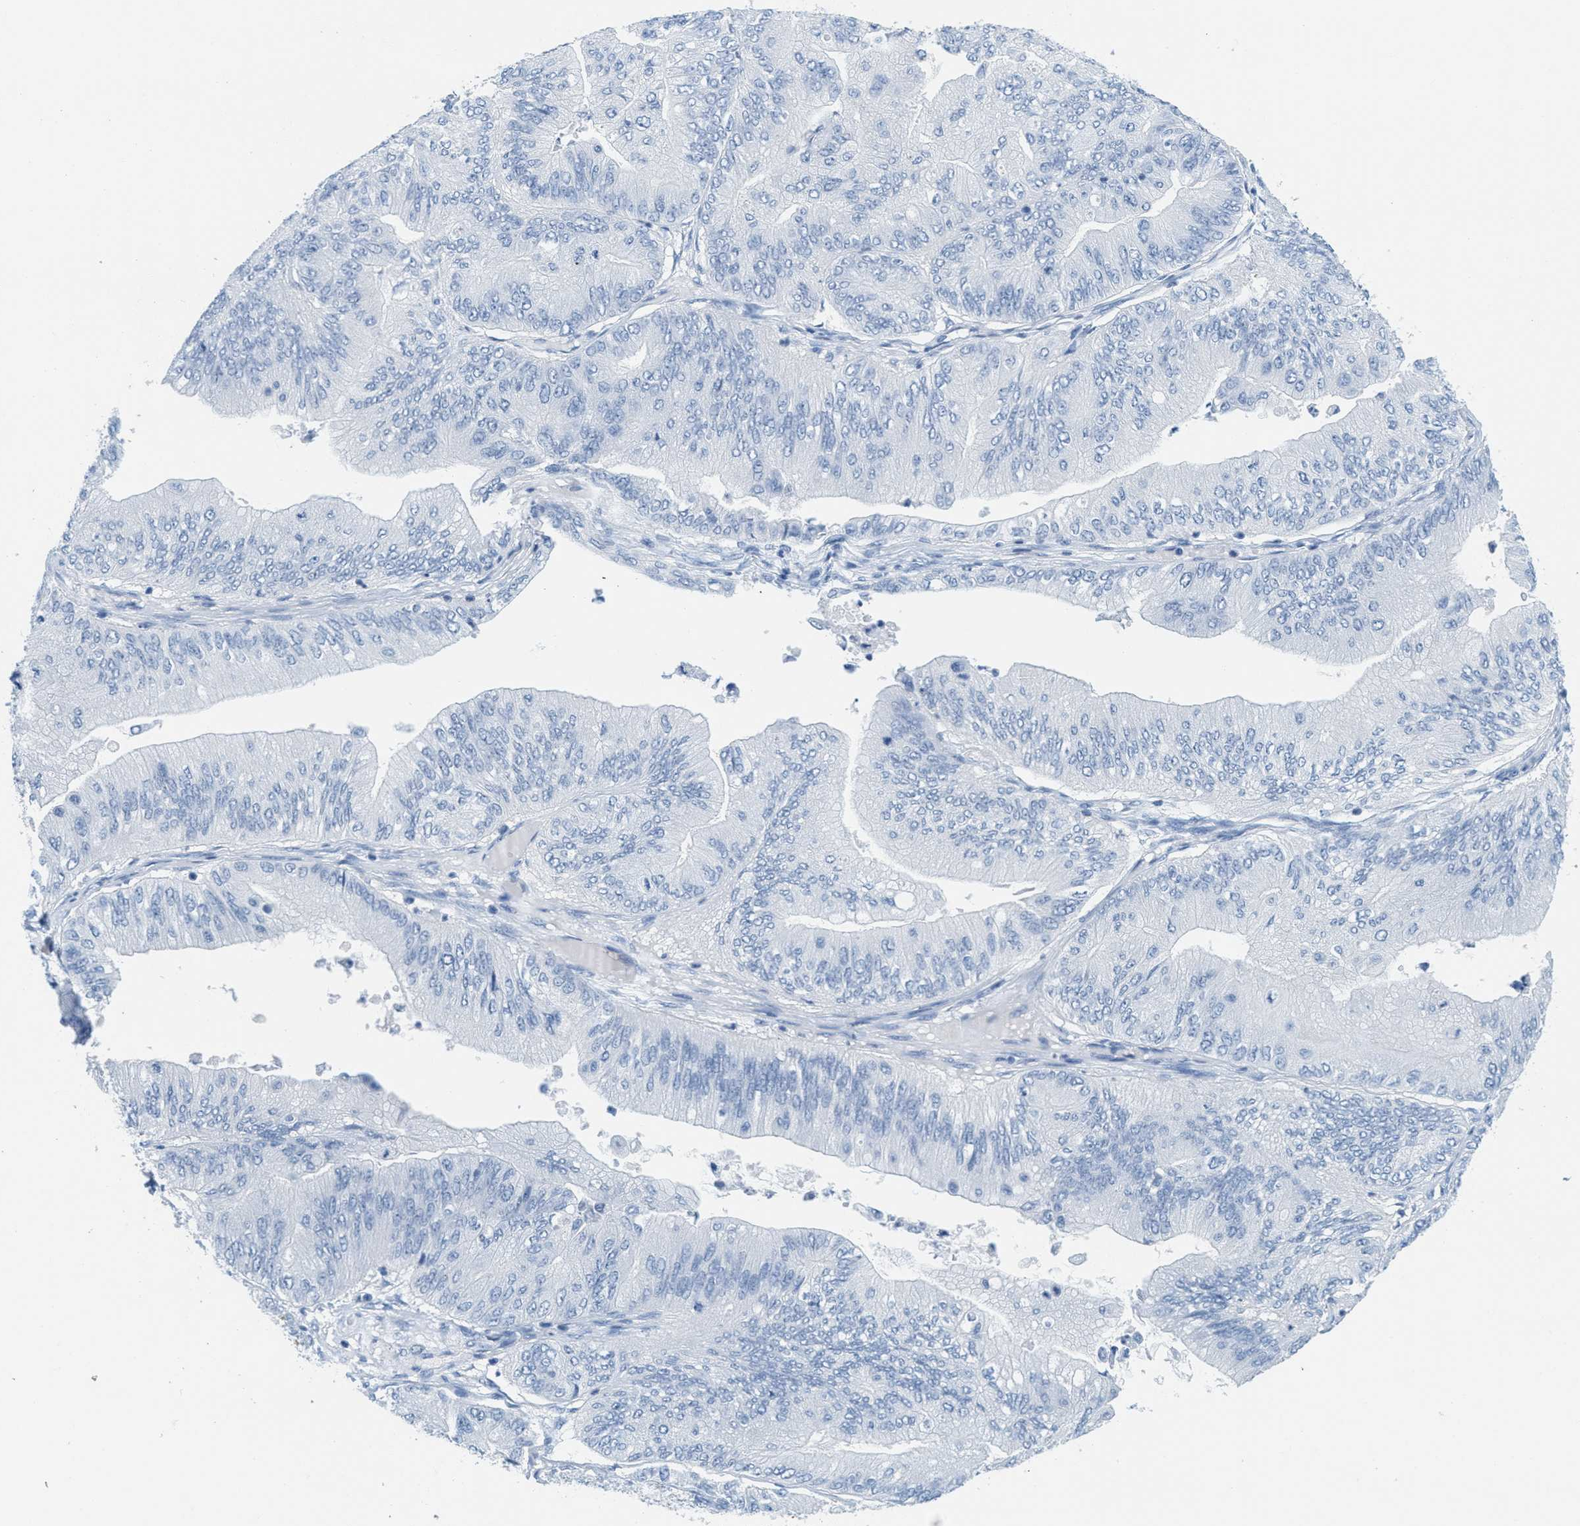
{"staining": {"intensity": "negative", "quantity": "none", "location": "none"}, "tissue": "ovarian cancer", "cell_type": "Tumor cells", "image_type": "cancer", "snomed": [{"axis": "morphology", "description": "Cystadenocarcinoma, mucinous, NOS"}, {"axis": "topography", "description": "Ovary"}], "caption": "Ovarian cancer stained for a protein using immunohistochemistry (IHC) displays no expression tumor cells.", "gene": "GPM6A", "patient": {"sex": "female", "age": 61}}